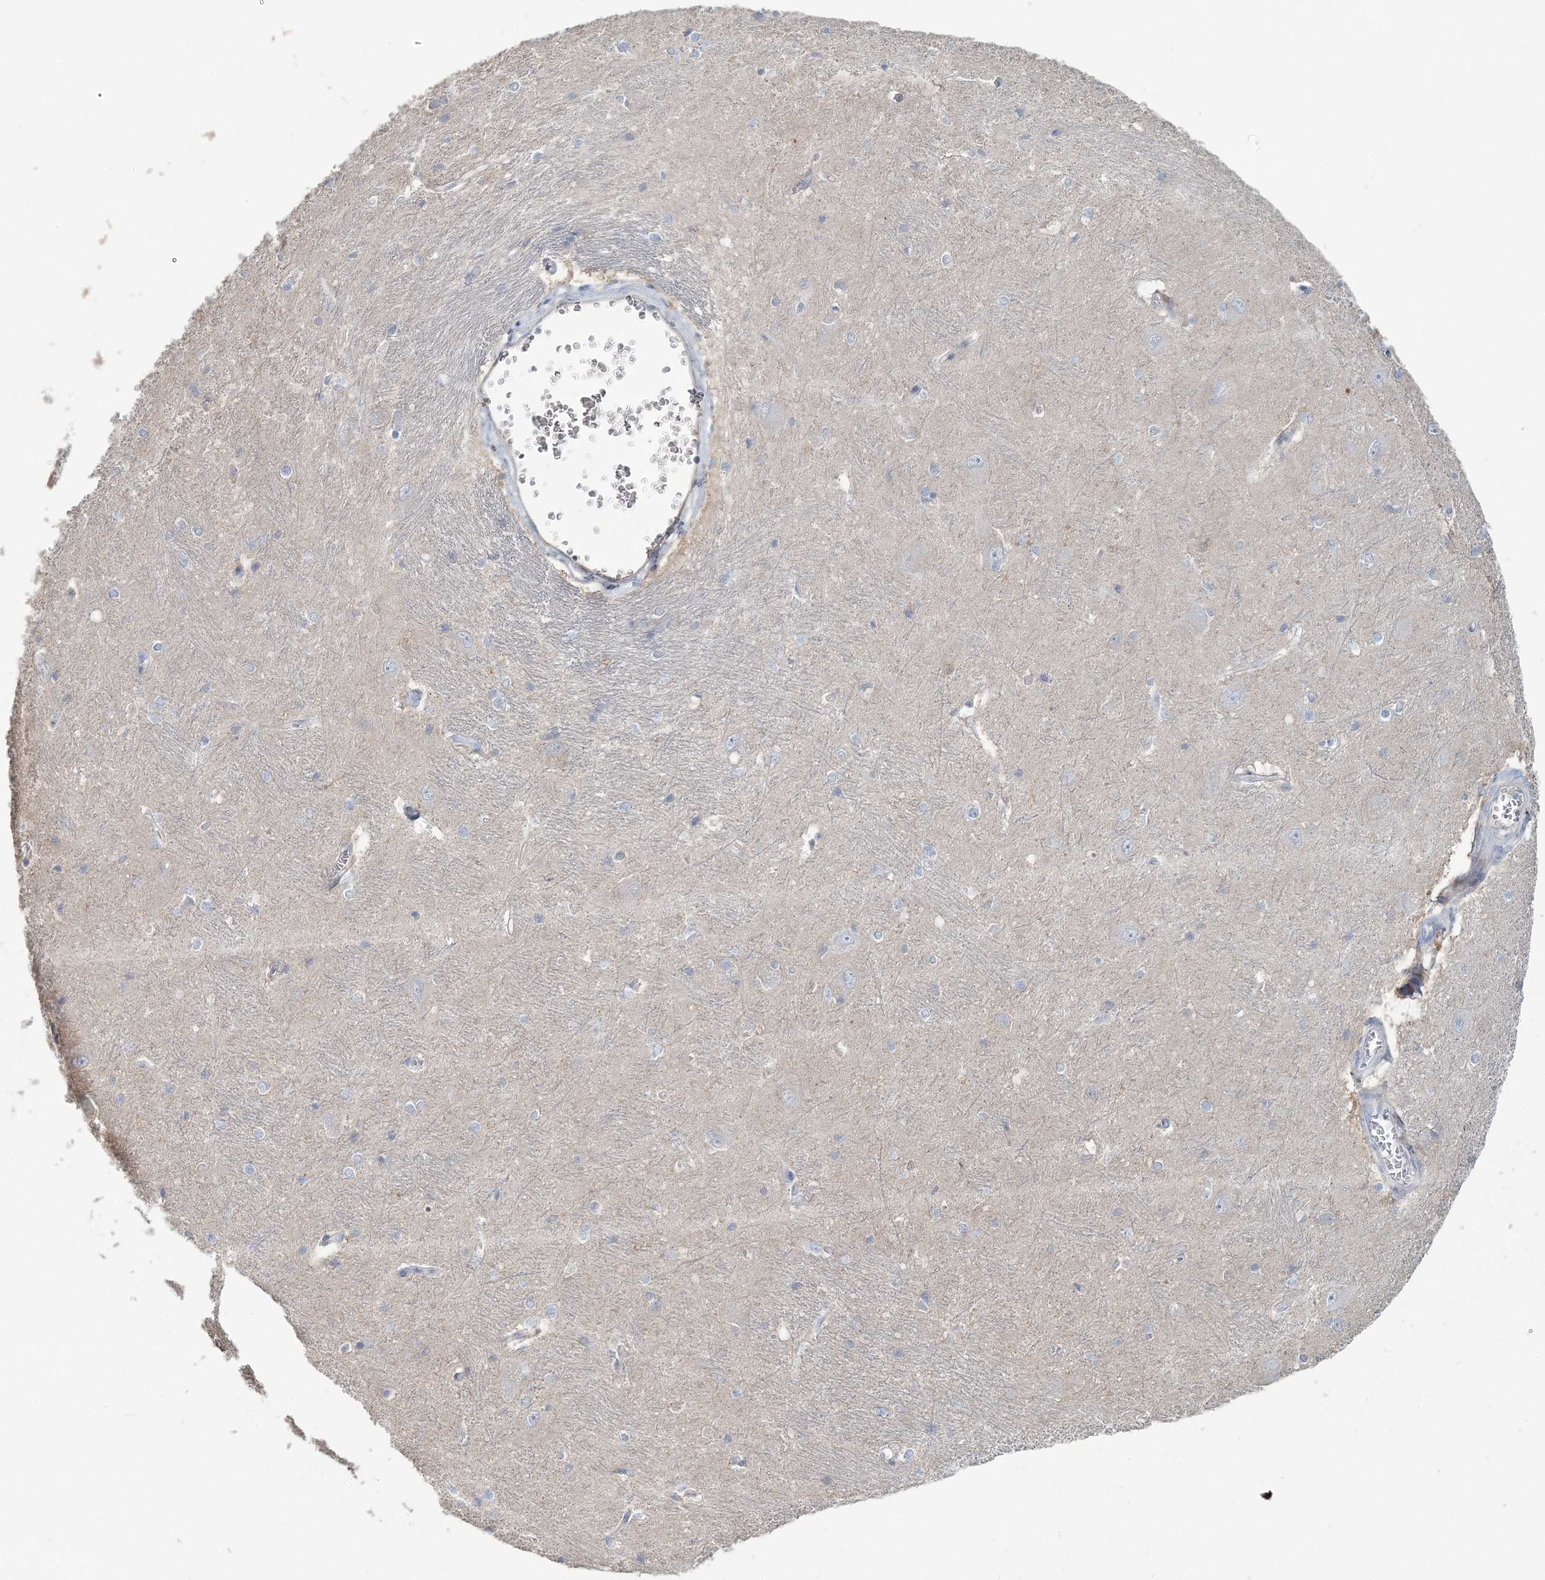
{"staining": {"intensity": "weak", "quantity": "<25%", "location": "cytoplasmic/membranous"}, "tissue": "caudate", "cell_type": "Glial cells", "image_type": "normal", "snomed": [{"axis": "morphology", "description": "Normal tissue, NOS"}, {"axis": "topography", "description": "Lateral ventricle wall"}], "caption": "The photomicrograph shows no significant staining in glial cells of caudate.", "gene": "CMBL", "patient": {"sex": "male", "age": 37}}